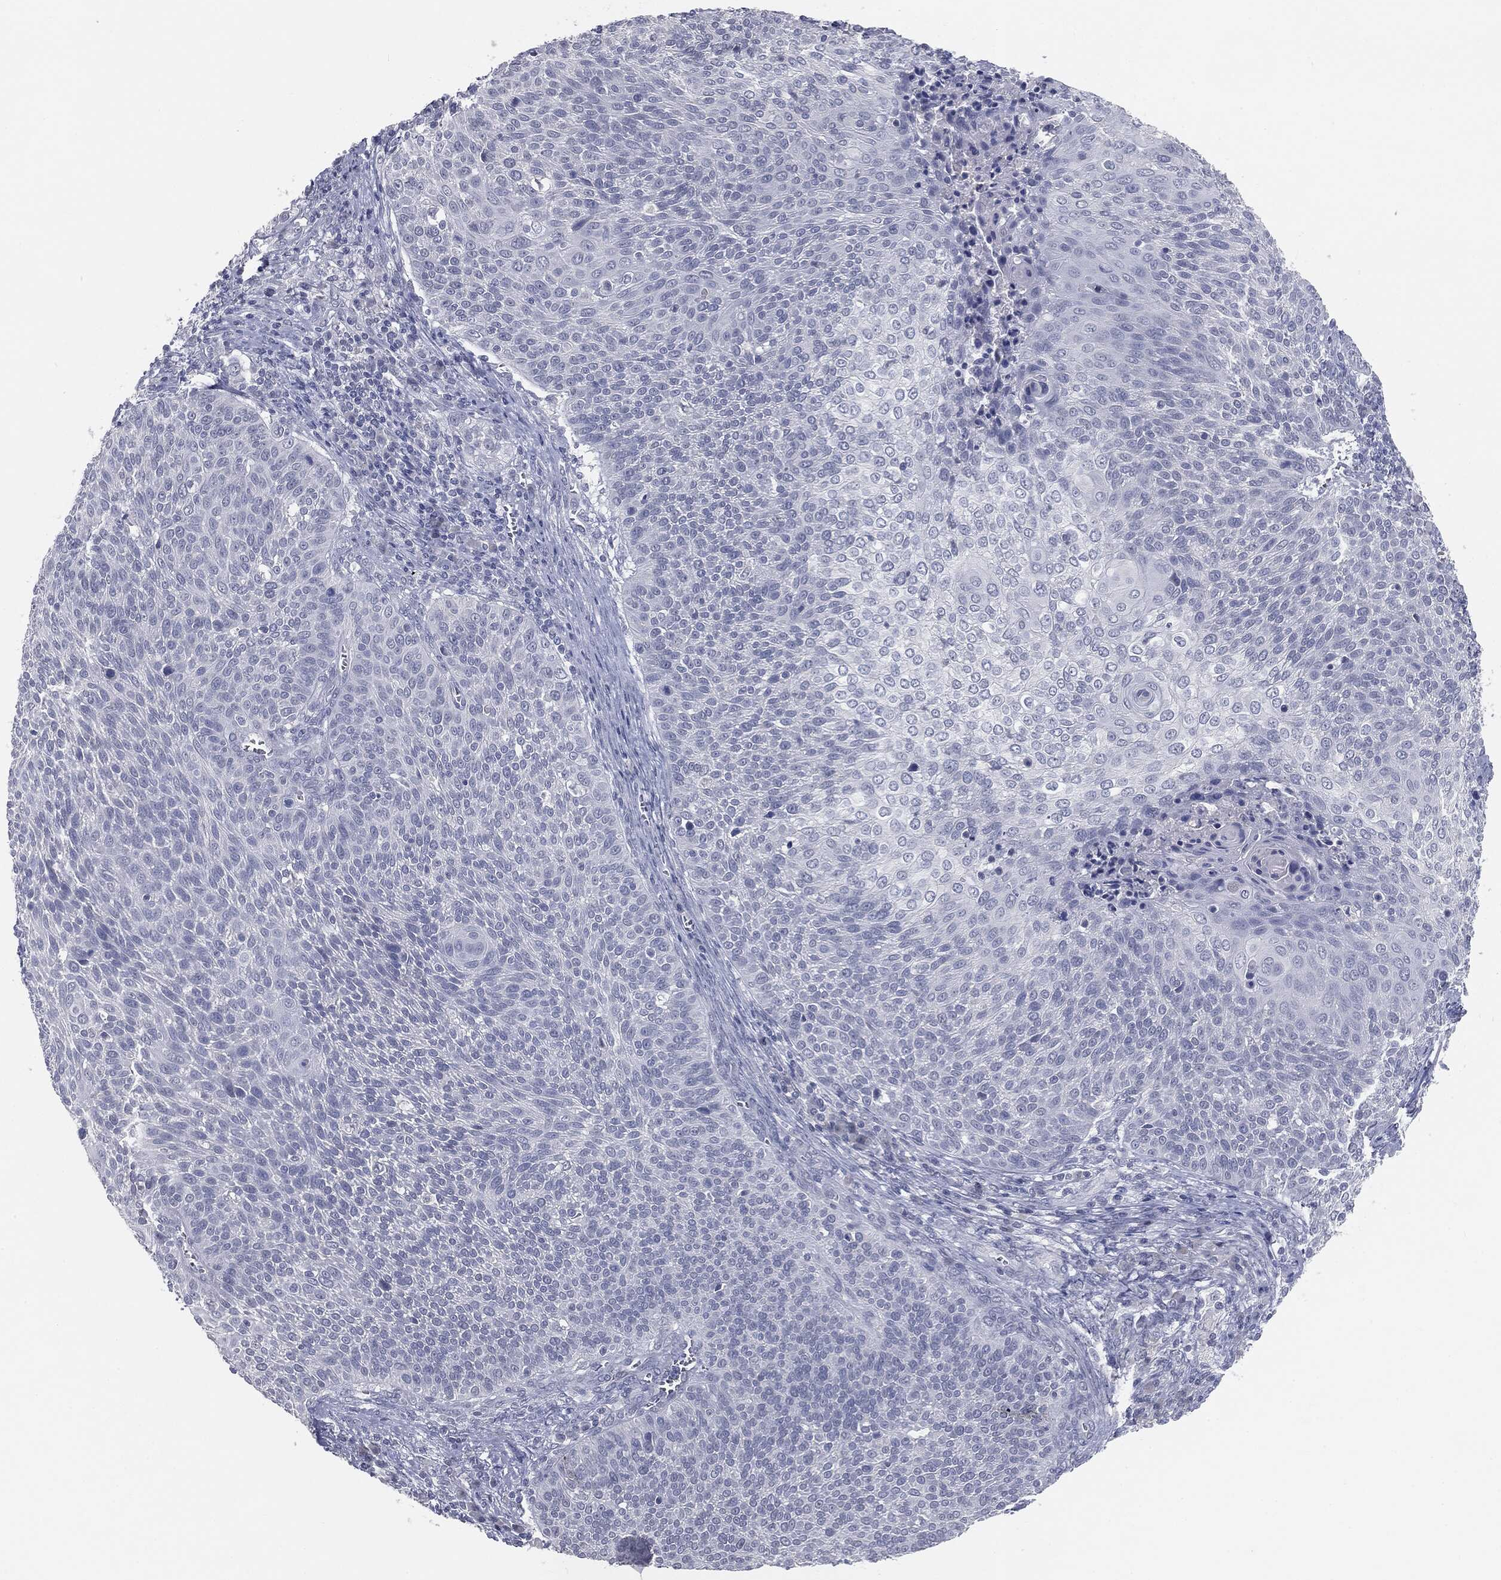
{"staining": {"intensity": "negative", "quantity": "none", "location": "none"}, "tissue": "cervical cancer", "cell_type": "Tumor cells", "image_type": "cancer", "snomed": [{"axis": "morphology", "description": "Squamous cell carcinoma, NOS"}, {"axis": "topography", "description": "Cervix"}], "caption": "Cervical squamous cell carcinoma was stained to show a protein in brown. There is no significant expression in tumor cells.", "gene": "PRAME", "patient": {"sex": "female", "age": 31}}